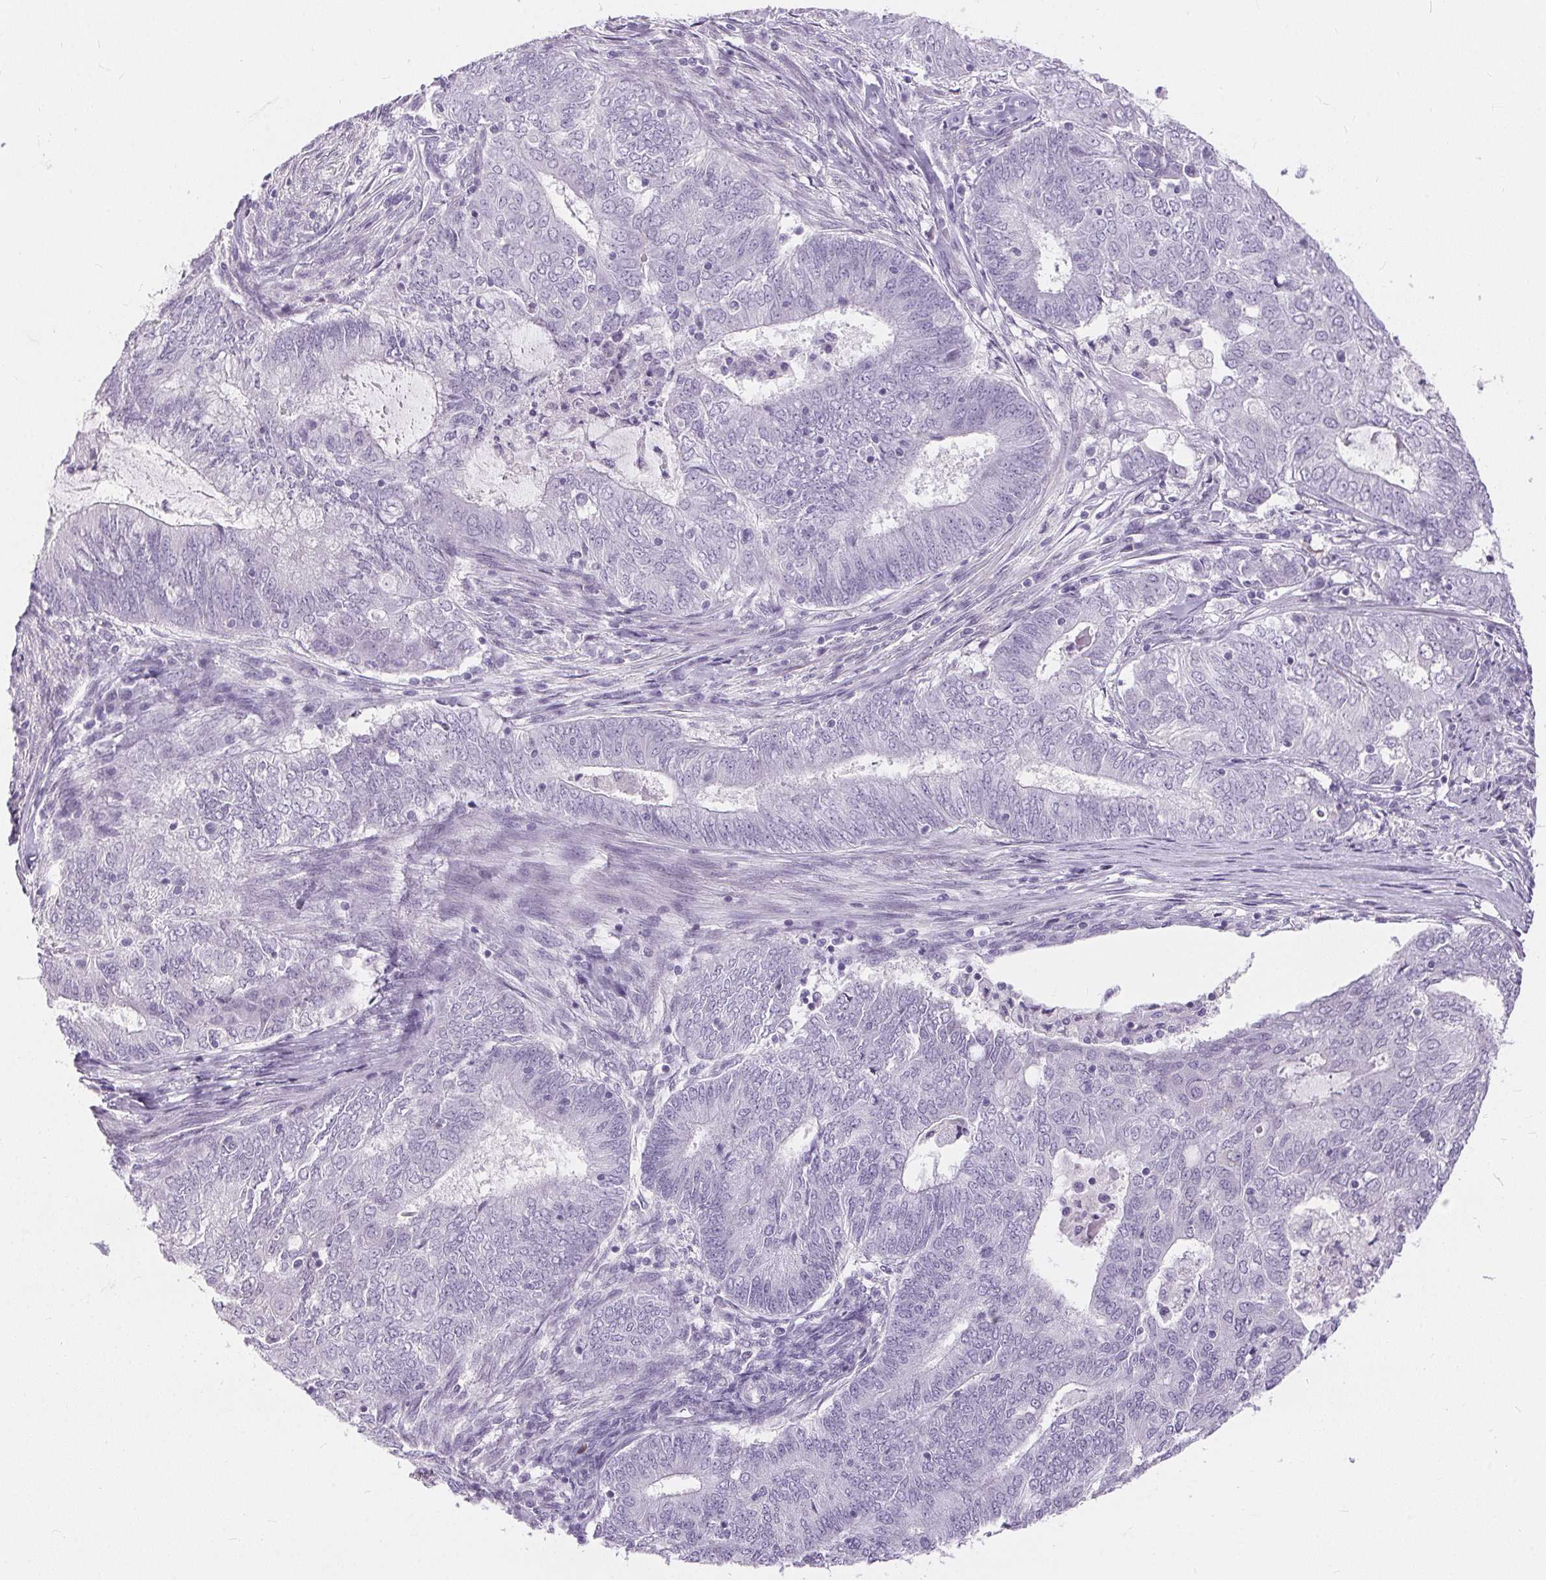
{"staining": {"intensity": "negative", "quantity": "none", "location": "none"}, "tissue": "endometrial cancer", "cell_type": "Tumor cells", "image_type": "cancer", "snomed": [{"axis": "morphology", "description": "Adenocarcinoma, NOS"}, {"axis": "topography", "description": "Endometrium"}], "caption": "The immunohistochemistry histopathology image has no significant expression in tumor cells of endometrial cancer (adenocarcinoma) tissue.", "gene": "GBP6", "patient": {"sex": "female", "age": 62}}